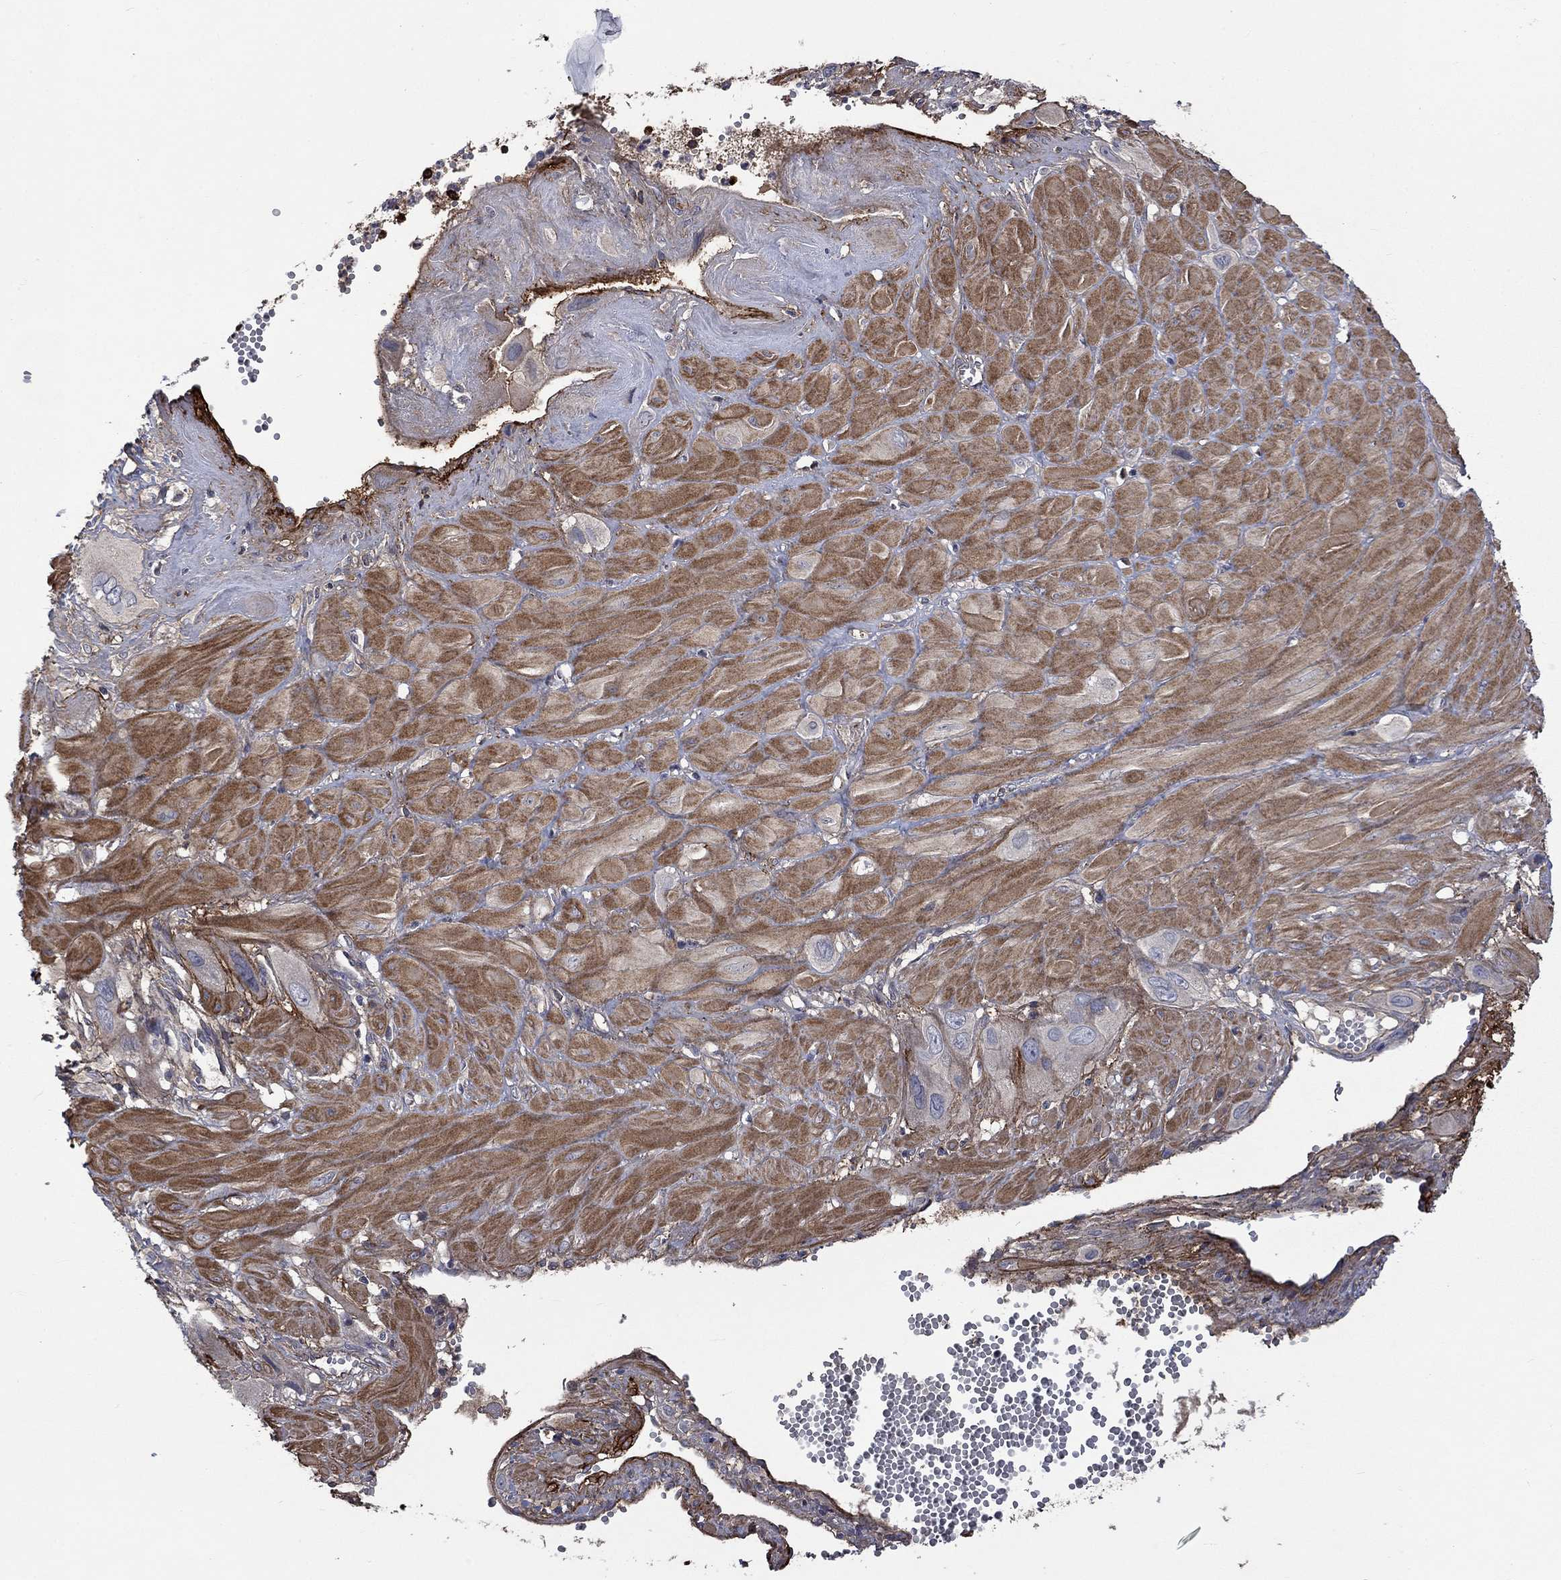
{"staining": {"intensity": "negative", "quantity": "none", "location": "none"}, "tissue": "cervical cancer", "cell_type": "Tumor cells", "image_type": "cancer", "snomed": [{"axis": "morphology", "description": "Squamous cell carcinoma, NOS"}, {"axis": "topography", "description": "Cervix"}], "caption": "Immunohistochemistry (IHC) of human cervical cancer (squamous cell carcinoma) demonstrates no positivity in tumor cells. (Stains: DAB immunohistochemistry (IHC) with hematoxylin counter stain, Microscopy: brightfield microscopy at high magnification).", "gene": "VCAN", "patient": {"sex": "female", "age": 34}}